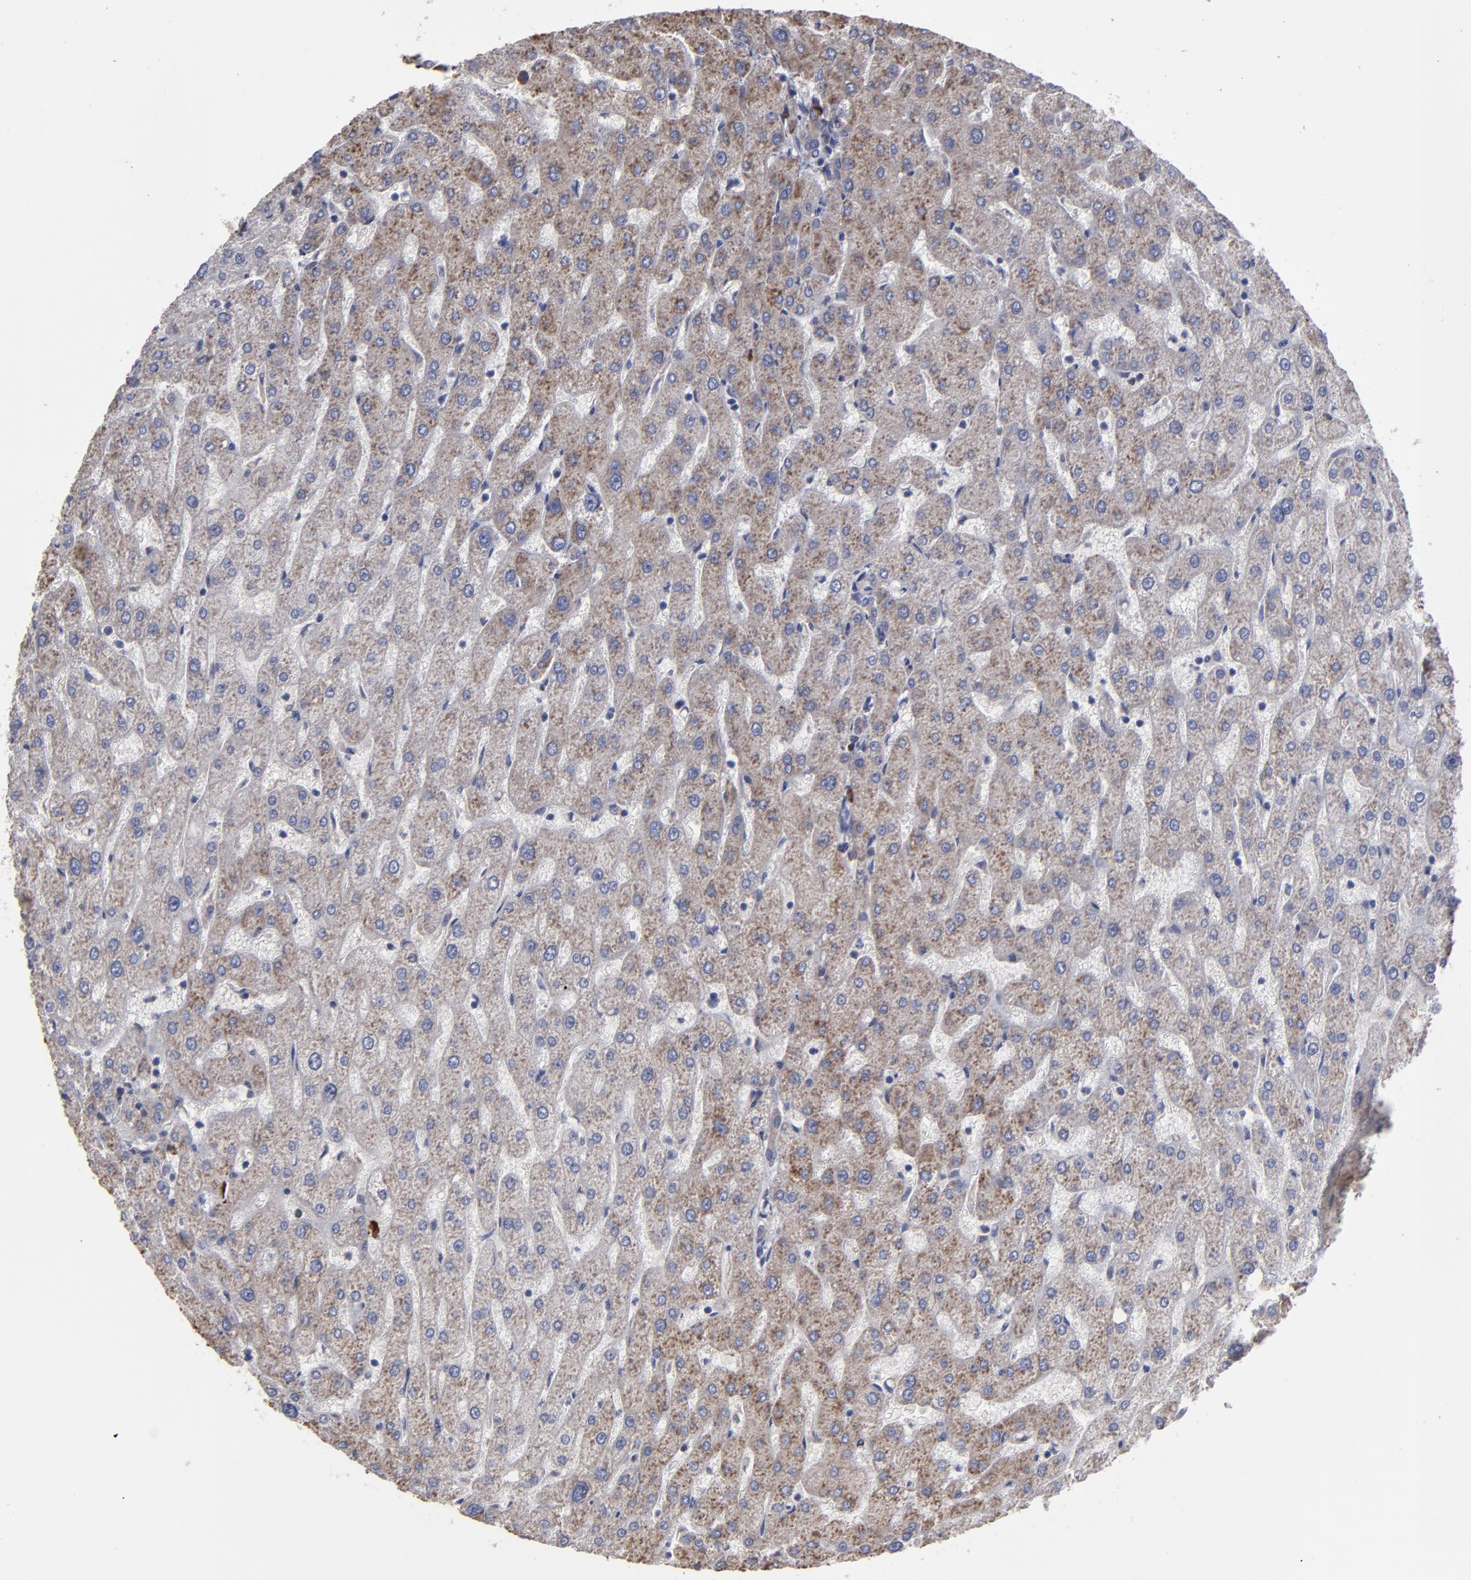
{"staining": {"intensity": "weak", "quantity": ">75%", "location": "cytoplasmic/membranous"}, "tissue": "liver", "cell_type": "Cholangiocytes", "image_type": "normal", "snomed": [{"axis": "morphology", "description": "Normal tissue, NOS"}, {"axis": "topography", "description": "Liver"}], "caption": "Human liver stained with a brown dye shows weak cytoplasmic/membranous positive expression in about >75% of cholangiocytes.", "gene": "SND1", "patient": {"sex": "male", "age": 67}}